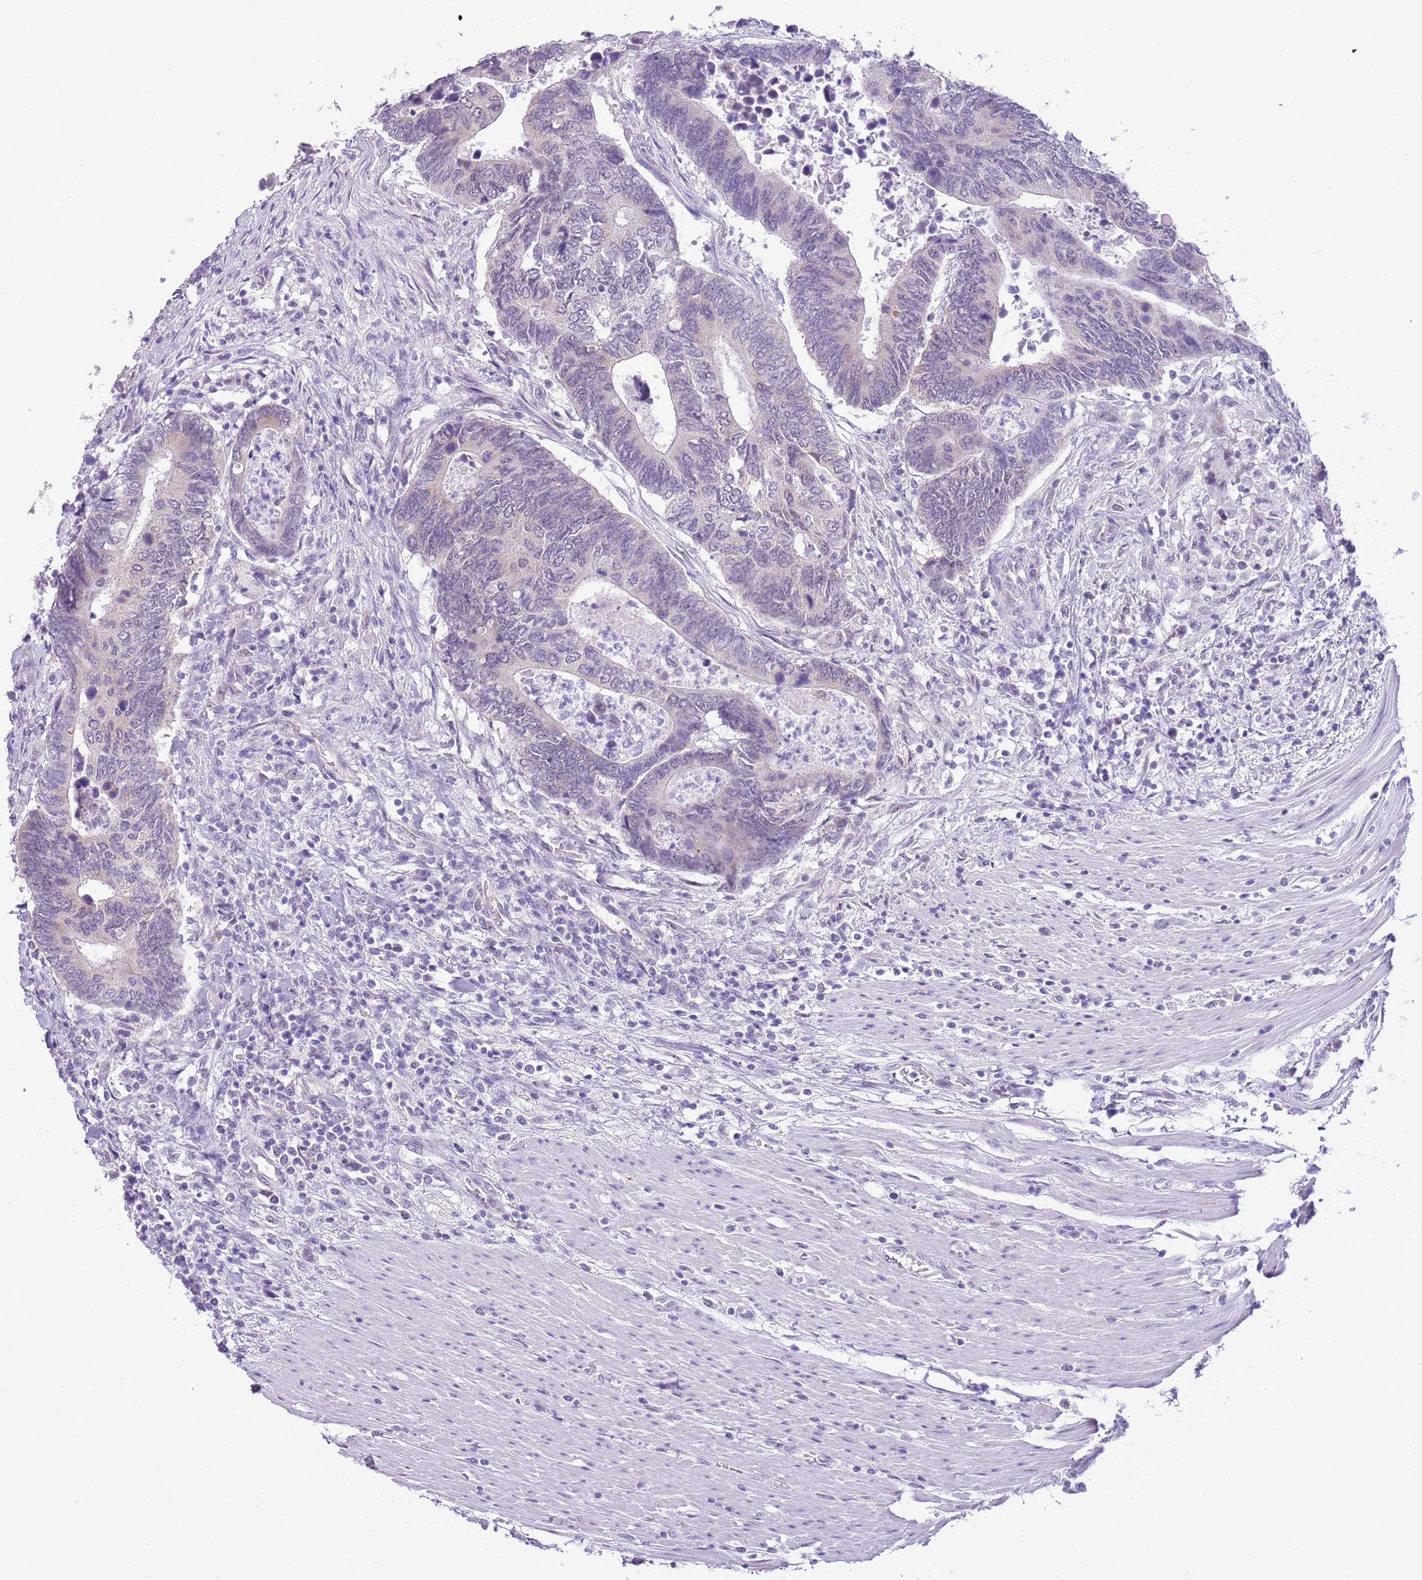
{"staining": {"intensity": "negative", "quantity": "none", "location": "none"}, "tissue": "colorectal cancer", "cell_type": "Tumor cells", "image_type": "cancer", "snomed": [{"axis": "morphology", "description": "Adenocarcinoma, NOS"}, {"axis": "topography", "description": "Colon"}], "caption": "Colorectal cancer was stained to show a protein in brown. There is no significant expression in tumor cells.", "gene": "FAM120C", "patient": {"sex": "male", "age": 87}}